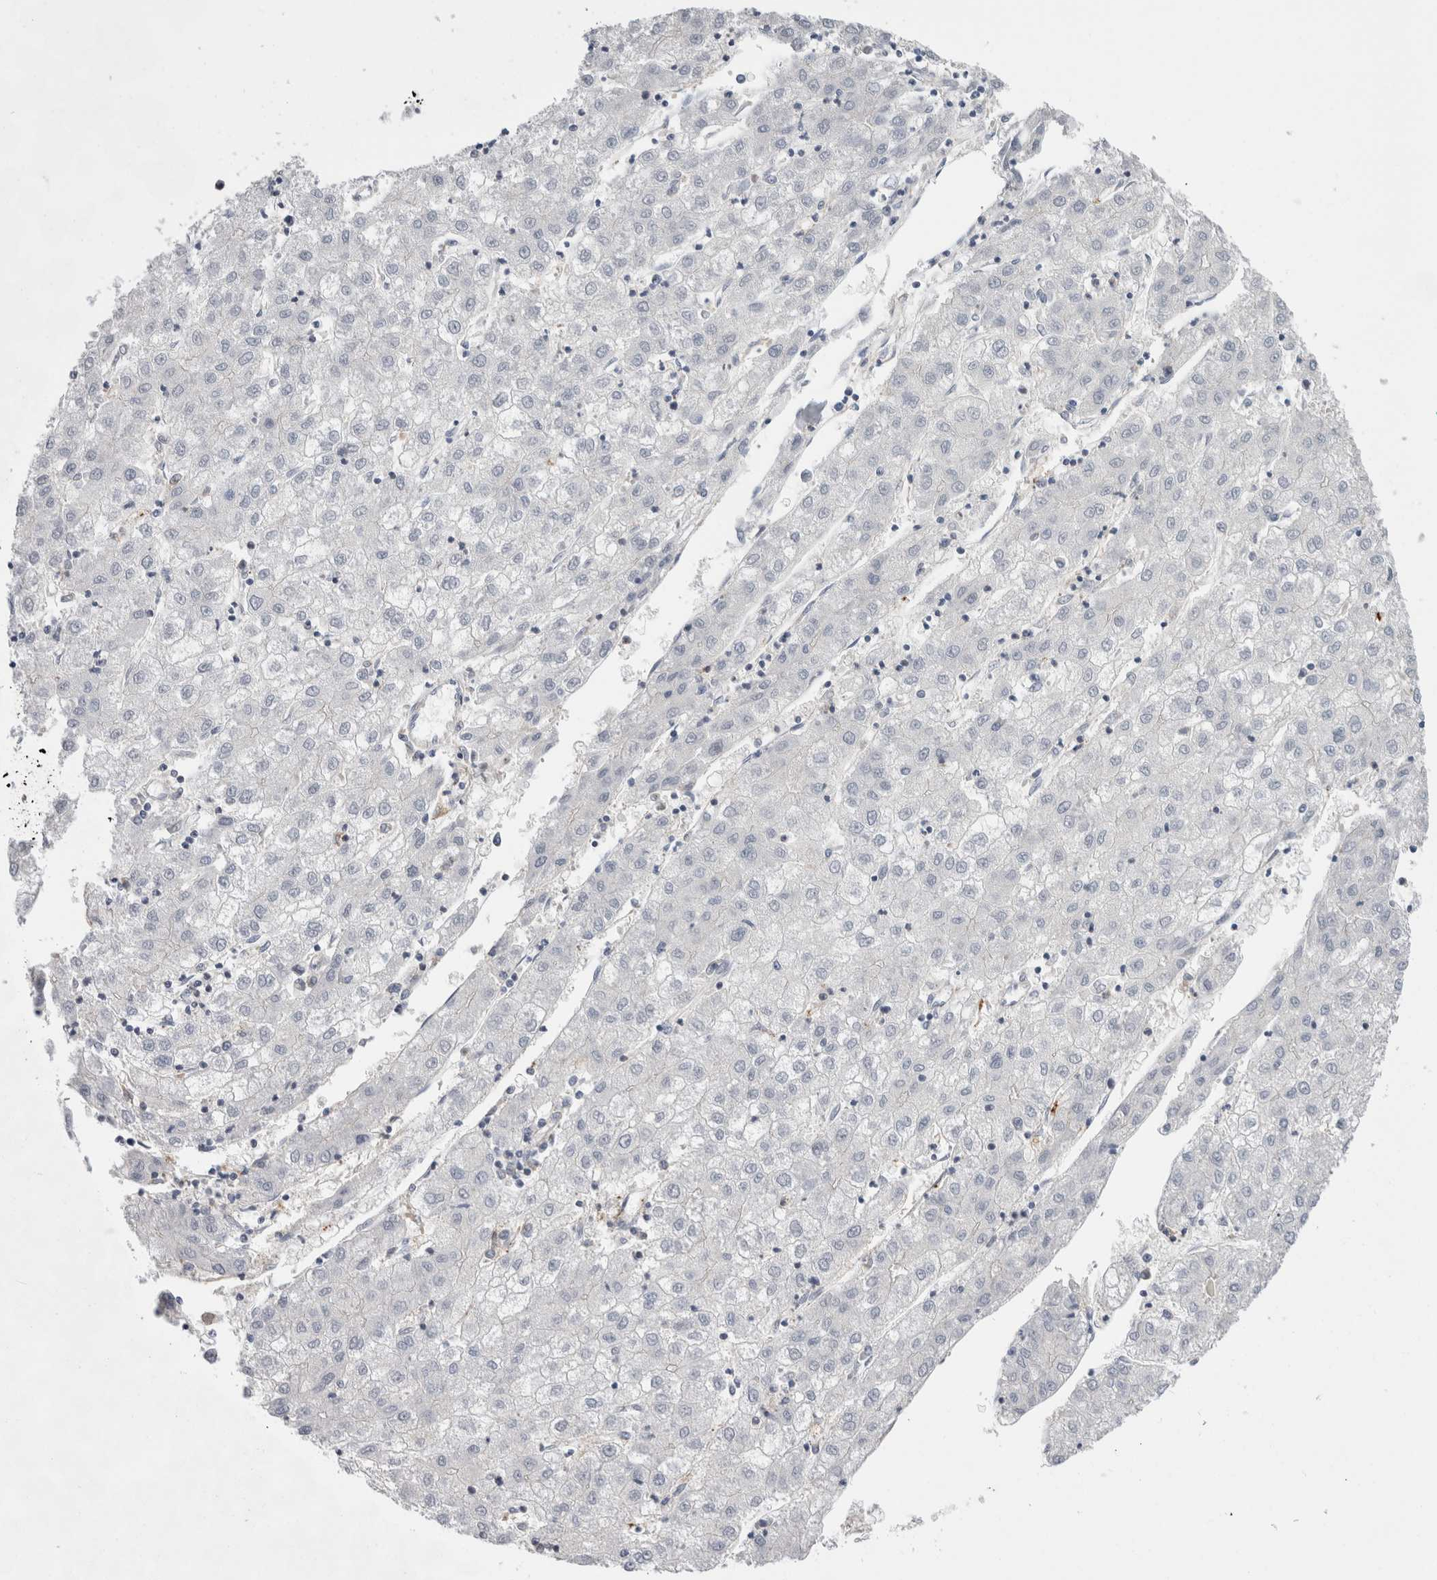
{"staining": {"intensity": "negative", "quantity": "none", "location": "none"}, "tissue": "liver cancer", "cell_type": "Tumor cells", "image_type": "cancer", "snomed": [{"axis": "morphology", "description": "Carcinoma, Hepatocellular, NOS"}, {"axis": "topography", "description": "Liver"}], "caption": "There is no significant expression in tumor cells of liver cancer (hepatocellular carcinoma).", "gene": "CCDC88B", "patient": {"sex": "male", "age": 72}}